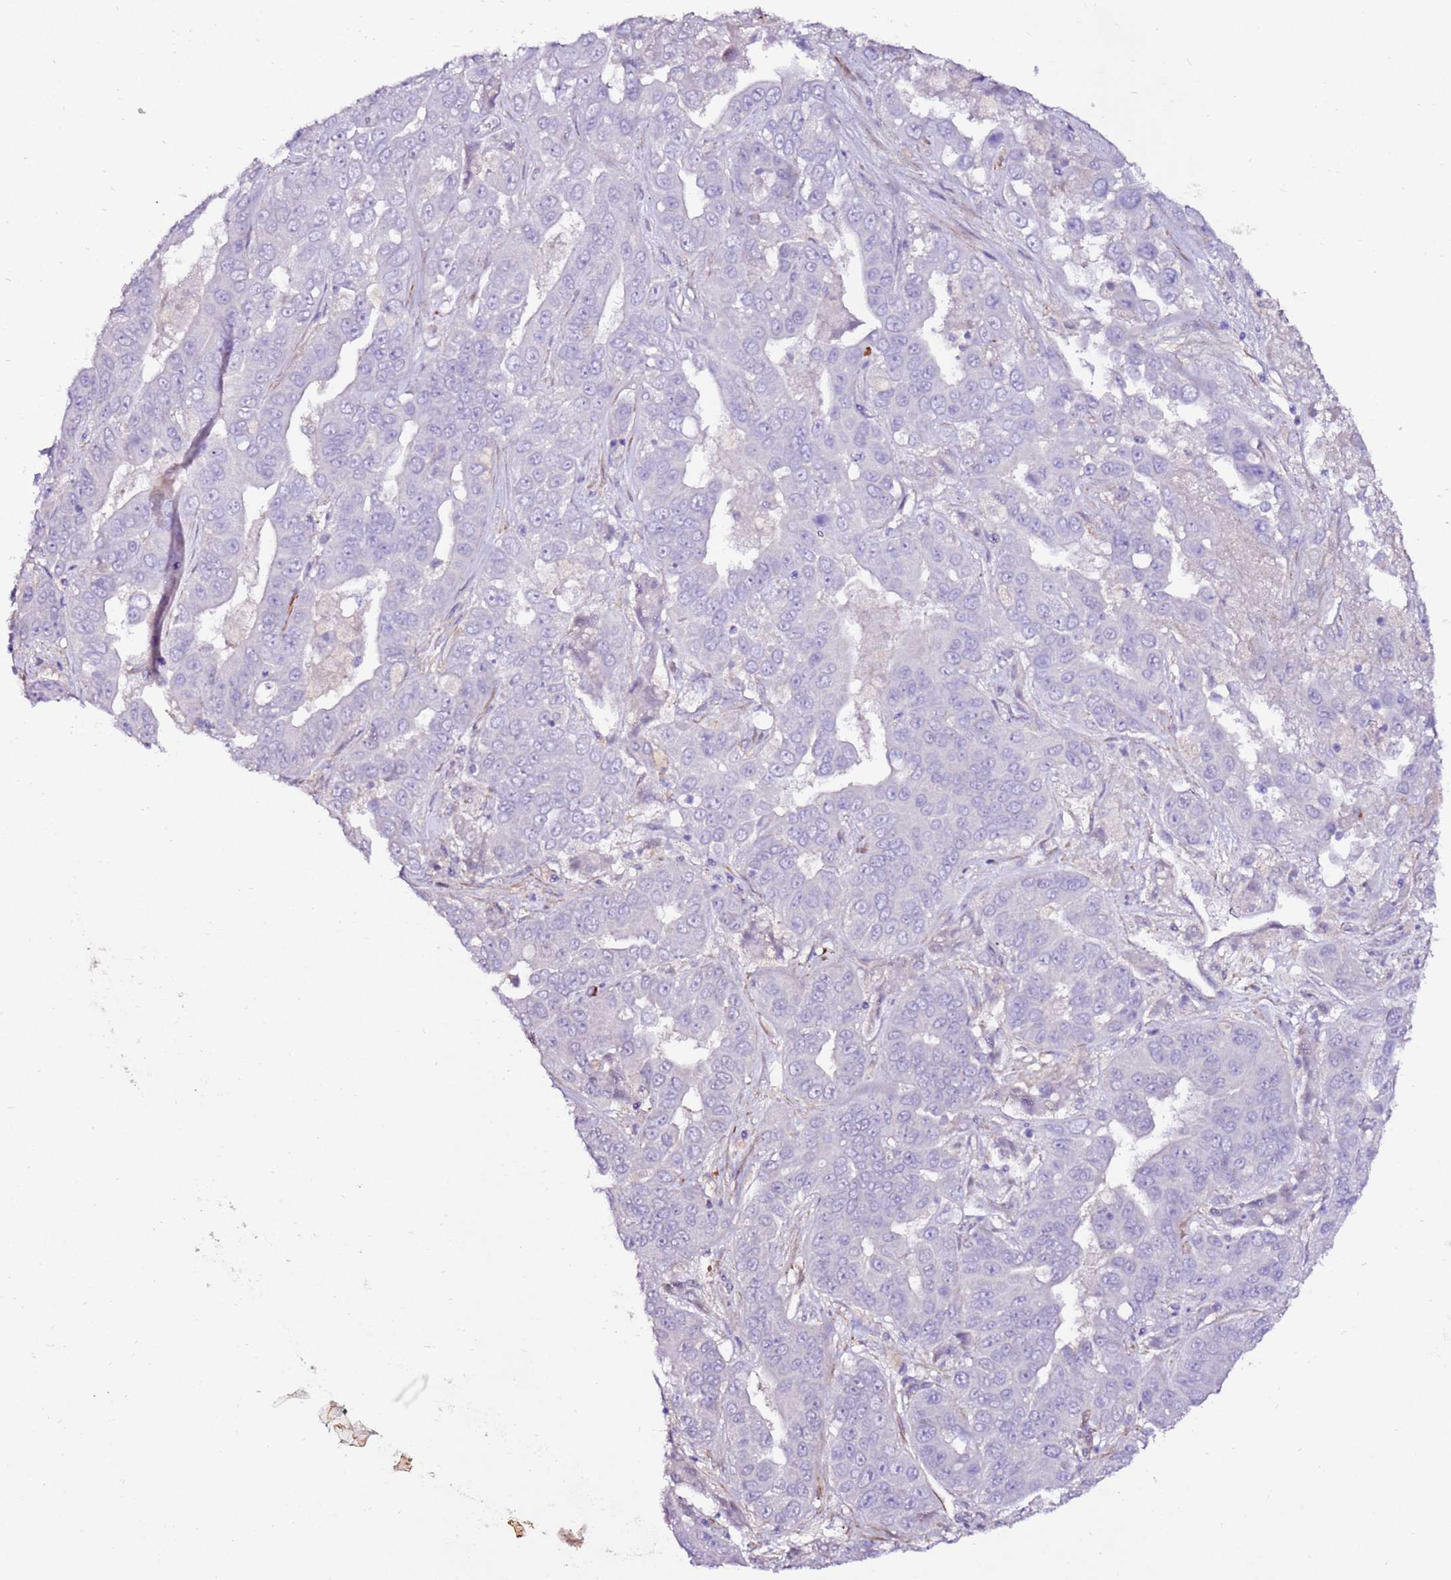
{"staining": {"intensity": "negative", "quantity": "none", "location": "none"}, "tissue": "liver cancer", "cell_type": "Tumor cells", "image_type": "cancer", "snomed": [{"axis": "morphology", "description": "Cholangiocarcinoma"}, {"axis": "topography", "description": "Liver"}], "caption": "Liver cholangiocarcinoma was stained to show a protein in brown. There is no significant expression in tumor cells. (Brightfield microscopy of DAB immunohistochemistry at high magnification).", "gene": "ART5", "patient": {"sex": "female", "age": 52}}